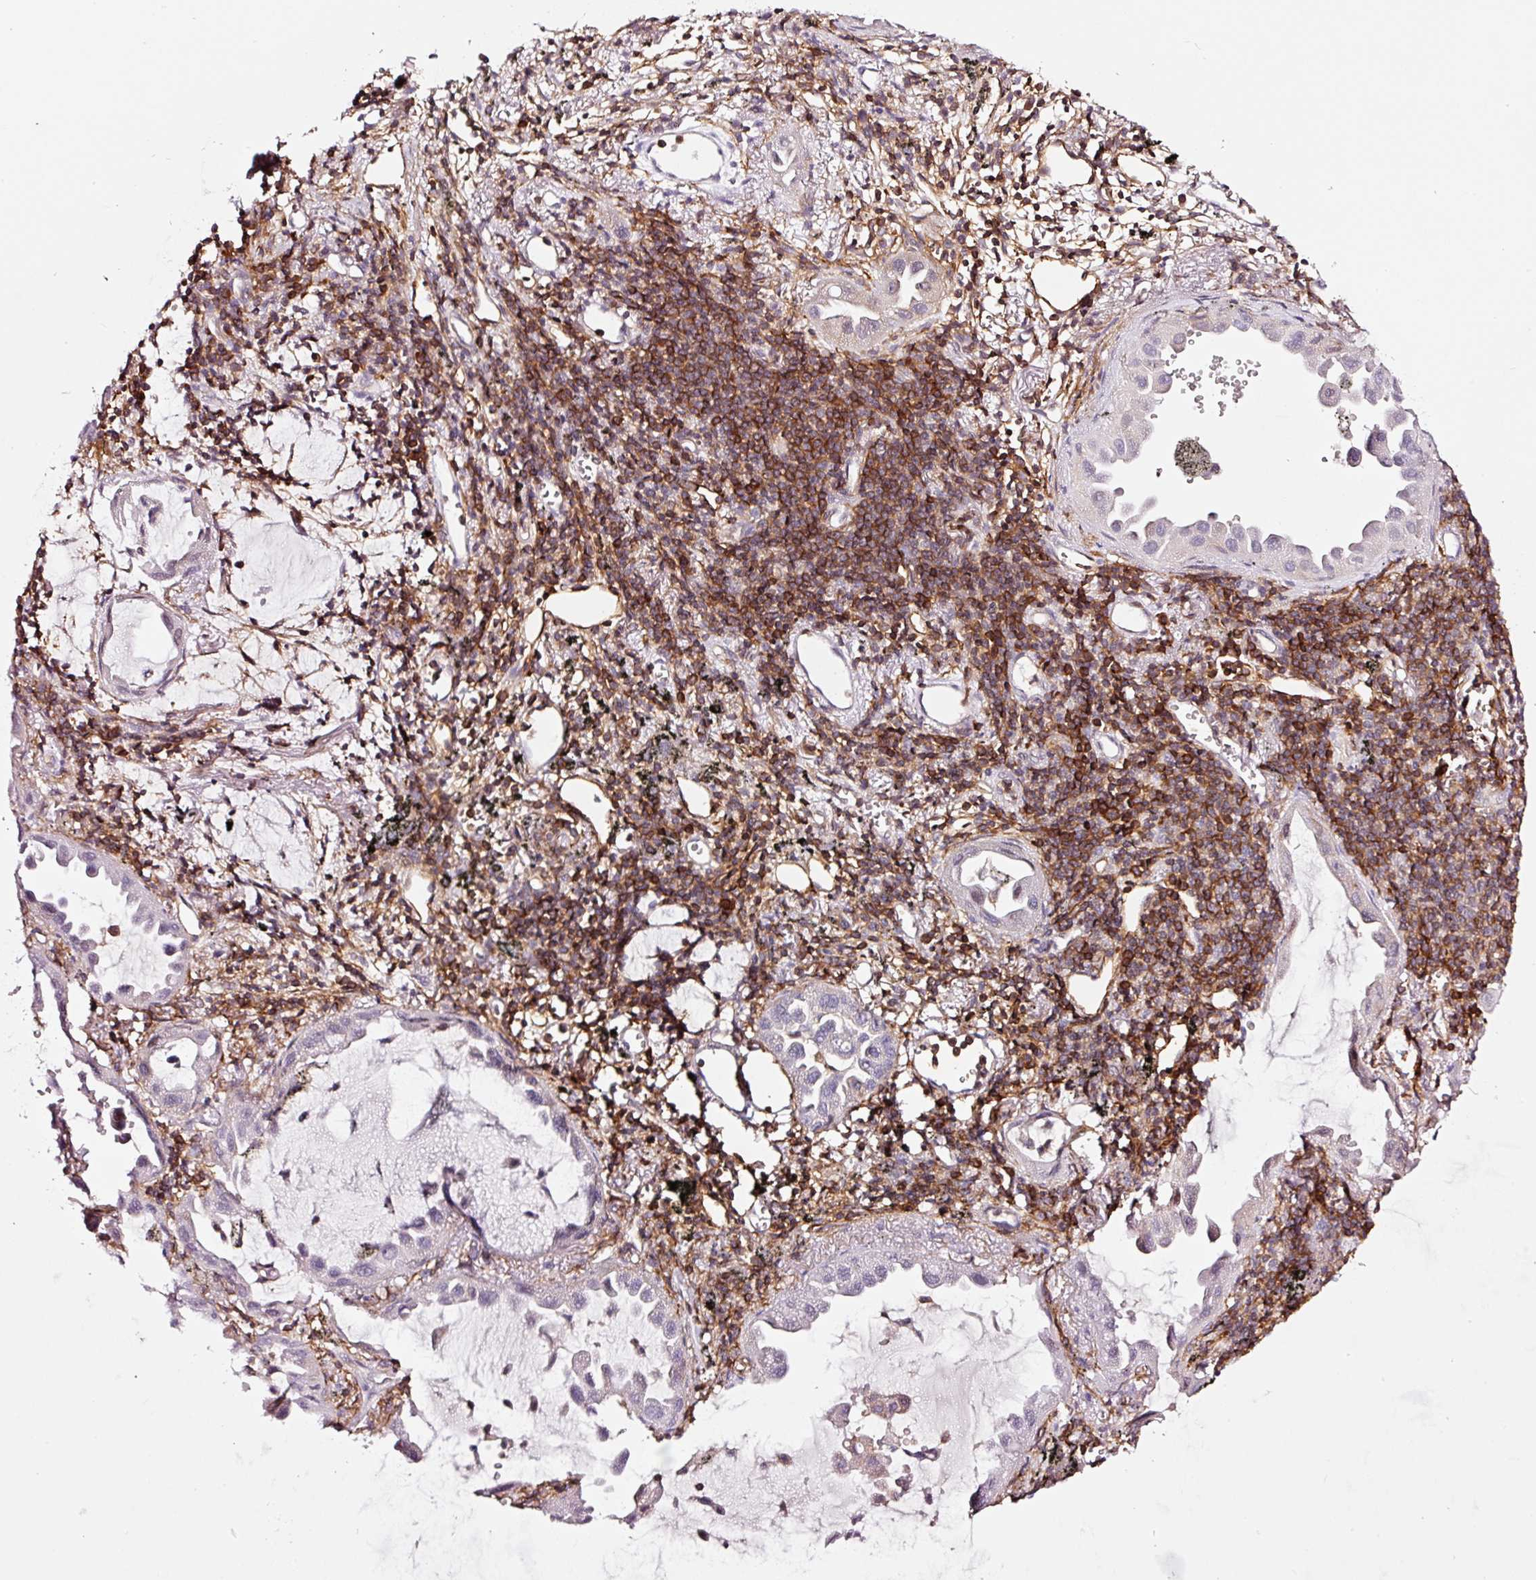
{"staining": {"intensity": "negative", "quantity": "none", "location": "none"}, "tissue": "lung cancer", "cell_type": "Tumor cells", "image_type": "cancer", "snomed": [{"axis": "morphology", "description": "Adenocarcinoma, NOS"}, {"axis": "topography", "description": "Lung"}], "caption": "This is an immunohistochemistry image of human lung cancer (adenocarcinoma). There is no expression in tumor cells.", "gene": "ADD3", "patient": {"sex": "male", "age": 68}}